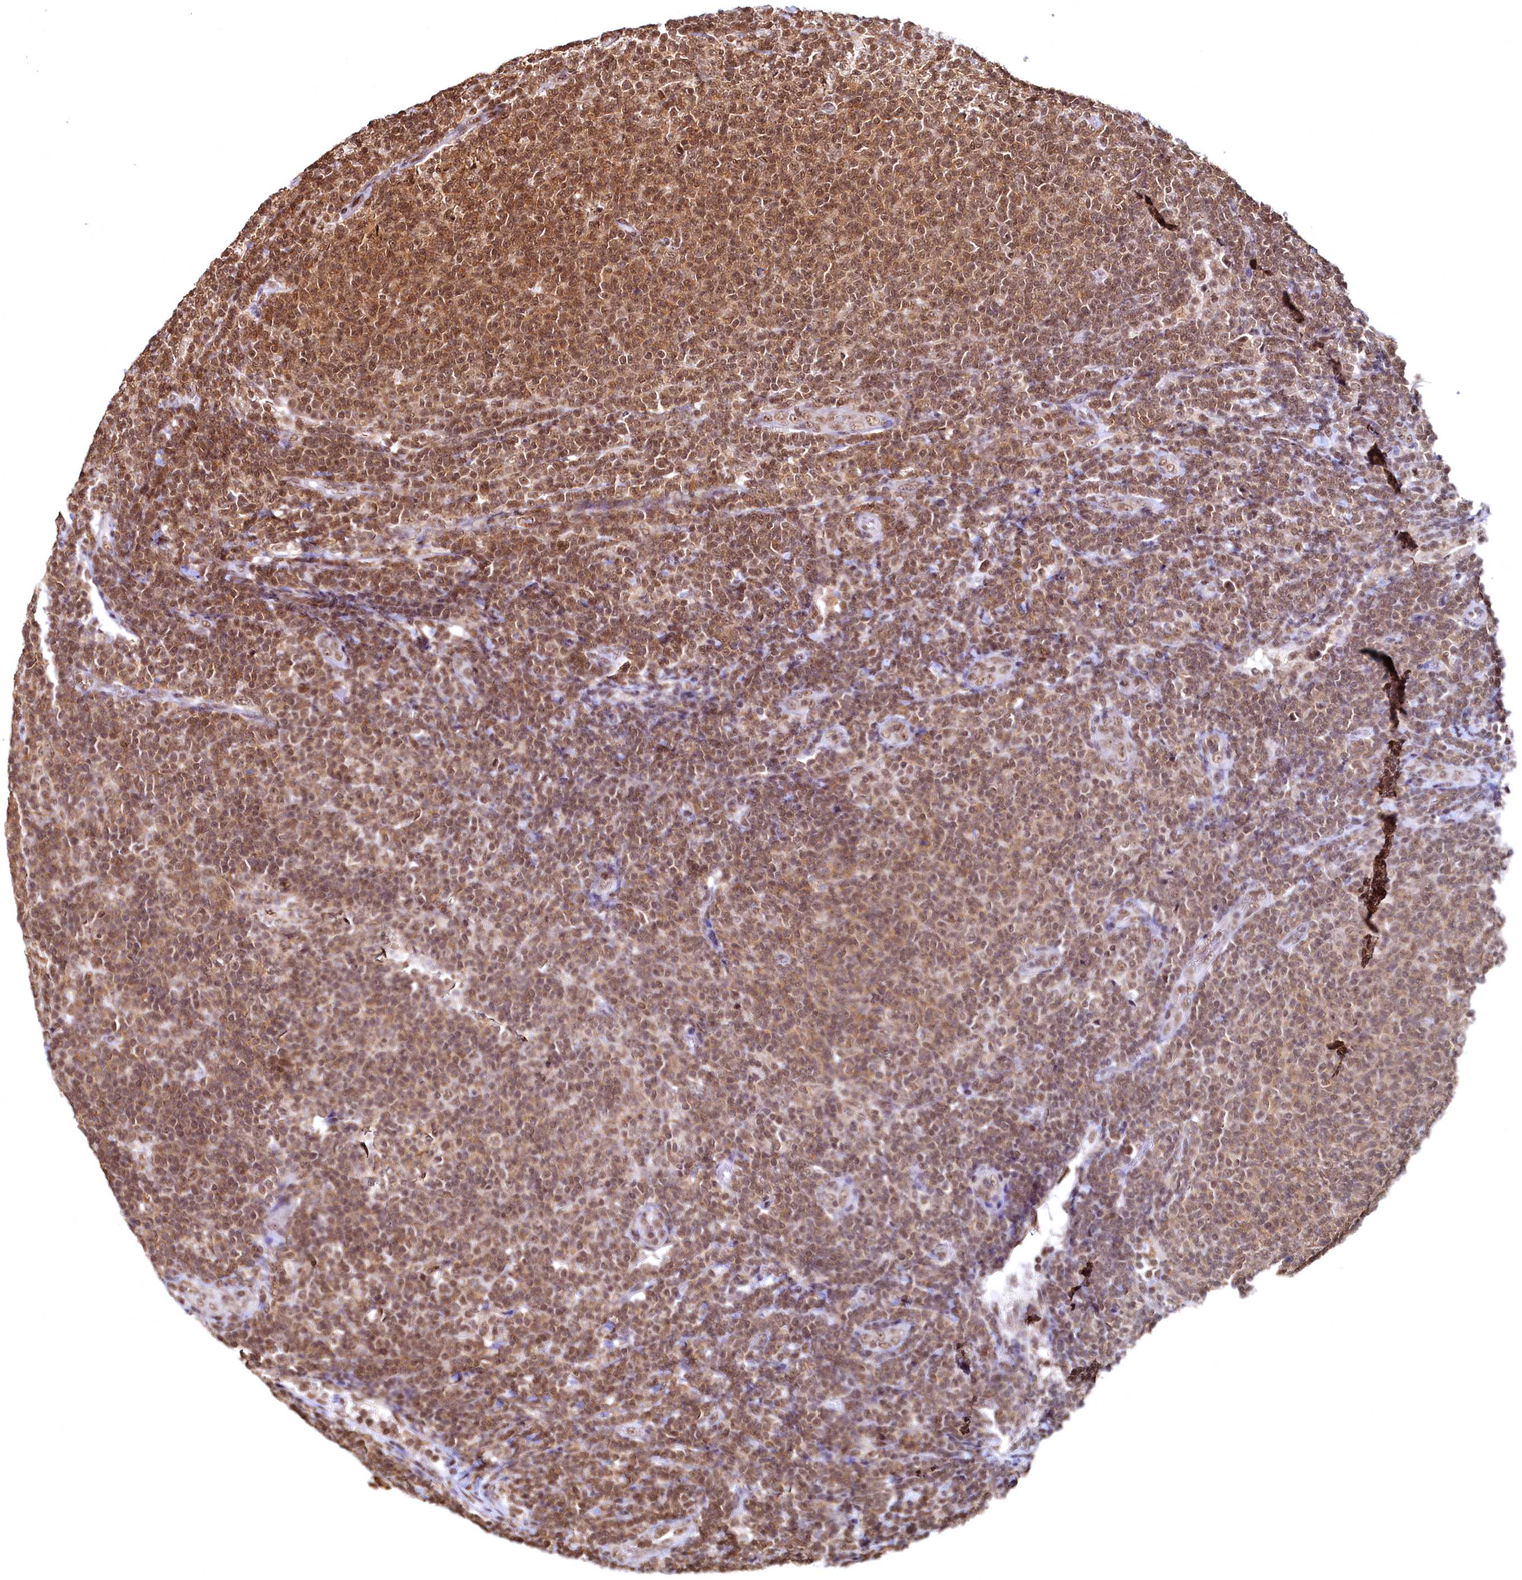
{"staining": {"intensity": "strong", "quantity": ">75%", "location": "nuclear"}, "tissue": "lymphoma", "cell_type": "Tumor cells", "image_type": "cancer", "snomed": [{"axis": "morphology", "description": "Malignant lymphoma, non-Hodgkin's type, Low grade"}, {"axis": "topography", "description": "Lymph node"}], "caption": "Immunohistochemical staining of malignant lymphoma, non-Hodgkin's type (low-grade) demonstrates high levels of strong nuclear protein positivity in approximately >75% of tumor cells. The staining is performed using DAB brown chromogen to label protein expression. The nuclei are counter-stained blue using hematoxylin.", "gene": "RSRC2", "patient": {"sex": "male", "age": 66}}